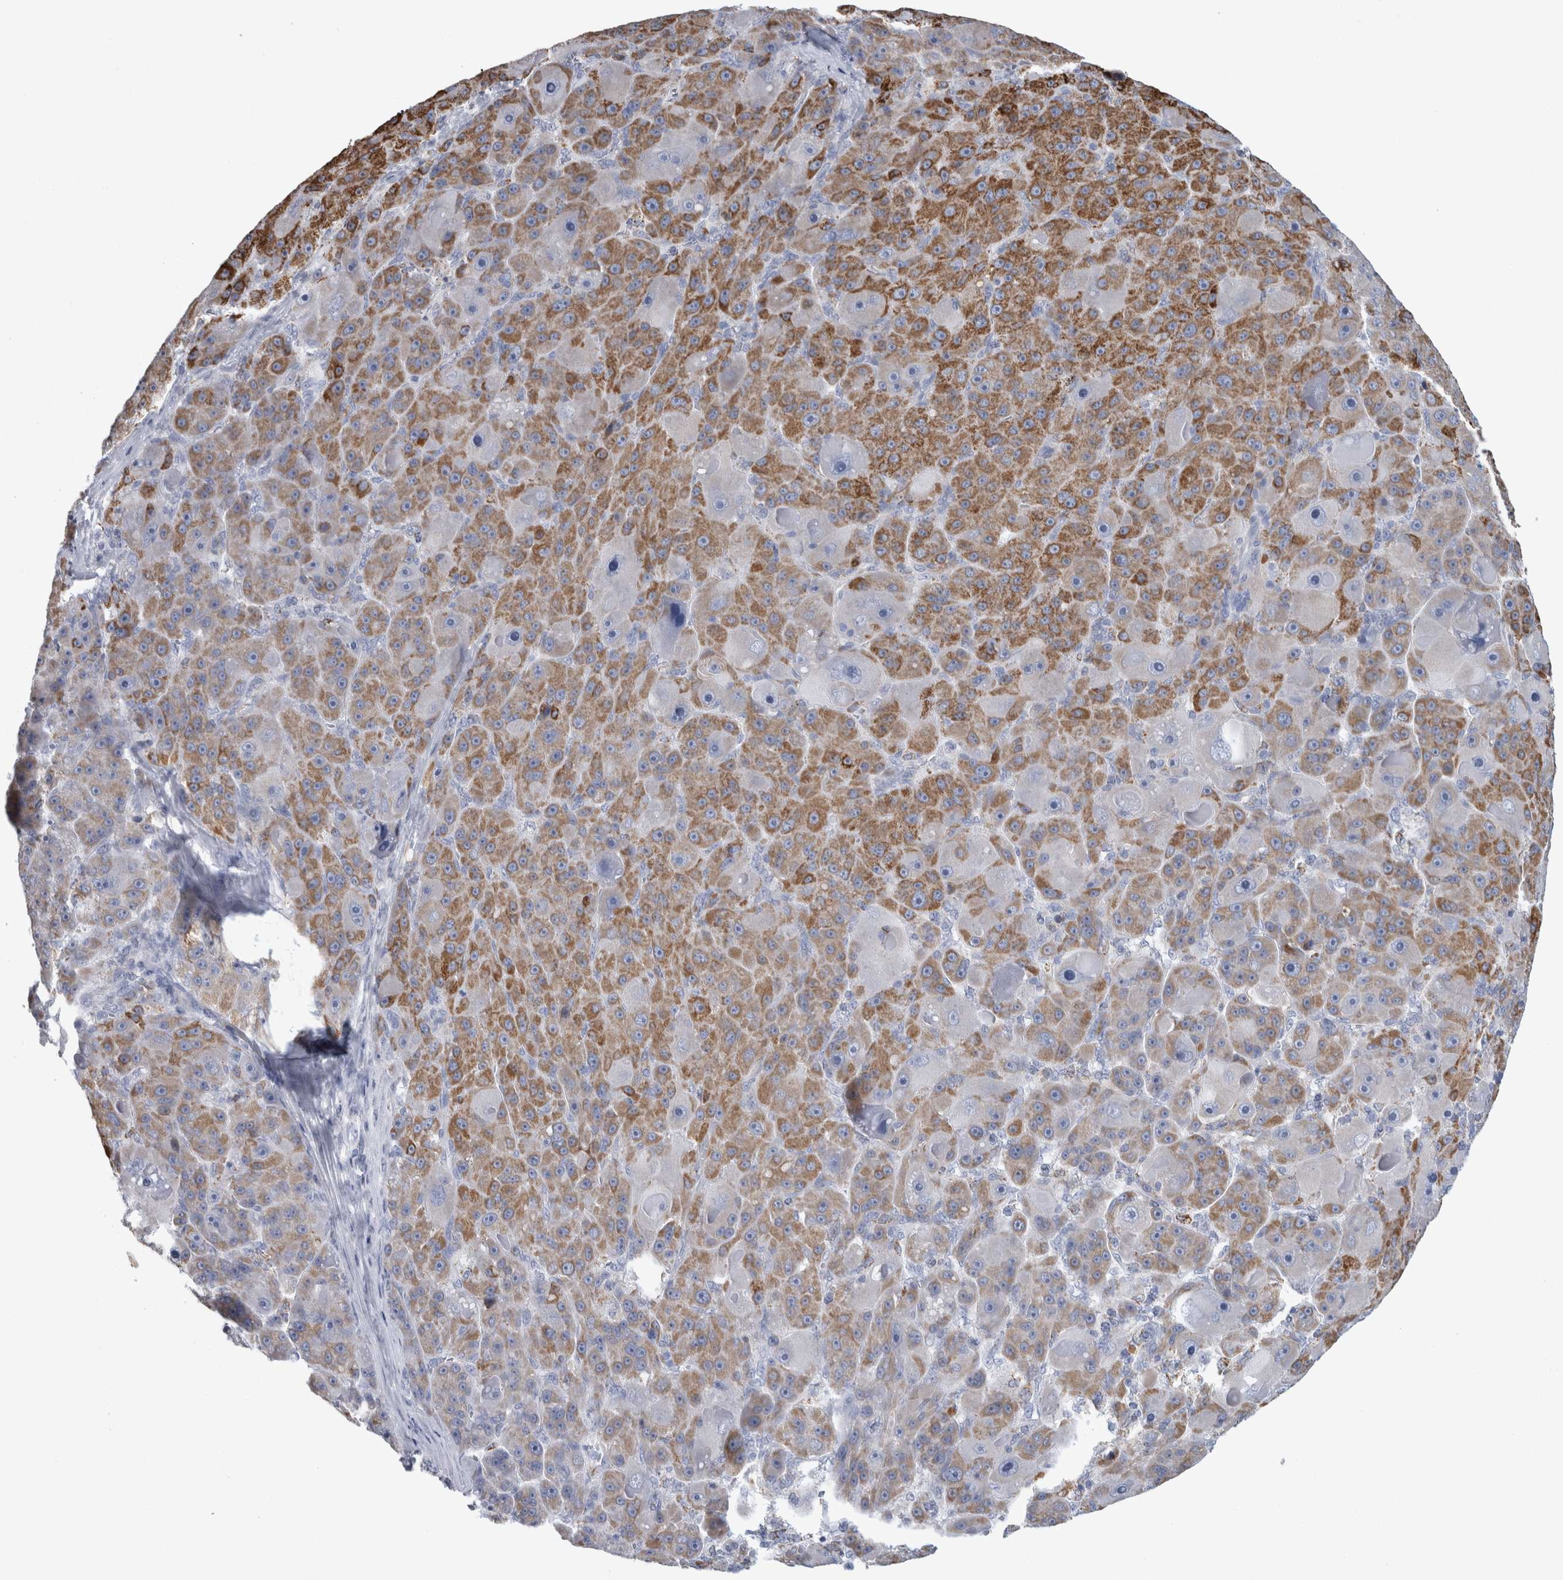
{"staining": {"intensity": "moderate", "quantity": "25%-75%", "location": "cytoplasmic/membranous"}, "tissue": "liver cancer", "cell_type": "Tumor cells", "image_type": "cancer", "snomed": [{"axis": "morphology", "description": "Carcinoma, Hepatocellular, NOS"}, {"axis": "topography", "description": "Liver"}], "caption": "A brown stain highlights moderate cytoplasmic/membranous staining of a protein in liver cancer tumor cells.", "gene": "GATM", "patient": {"sex": "male", "age": 76}}